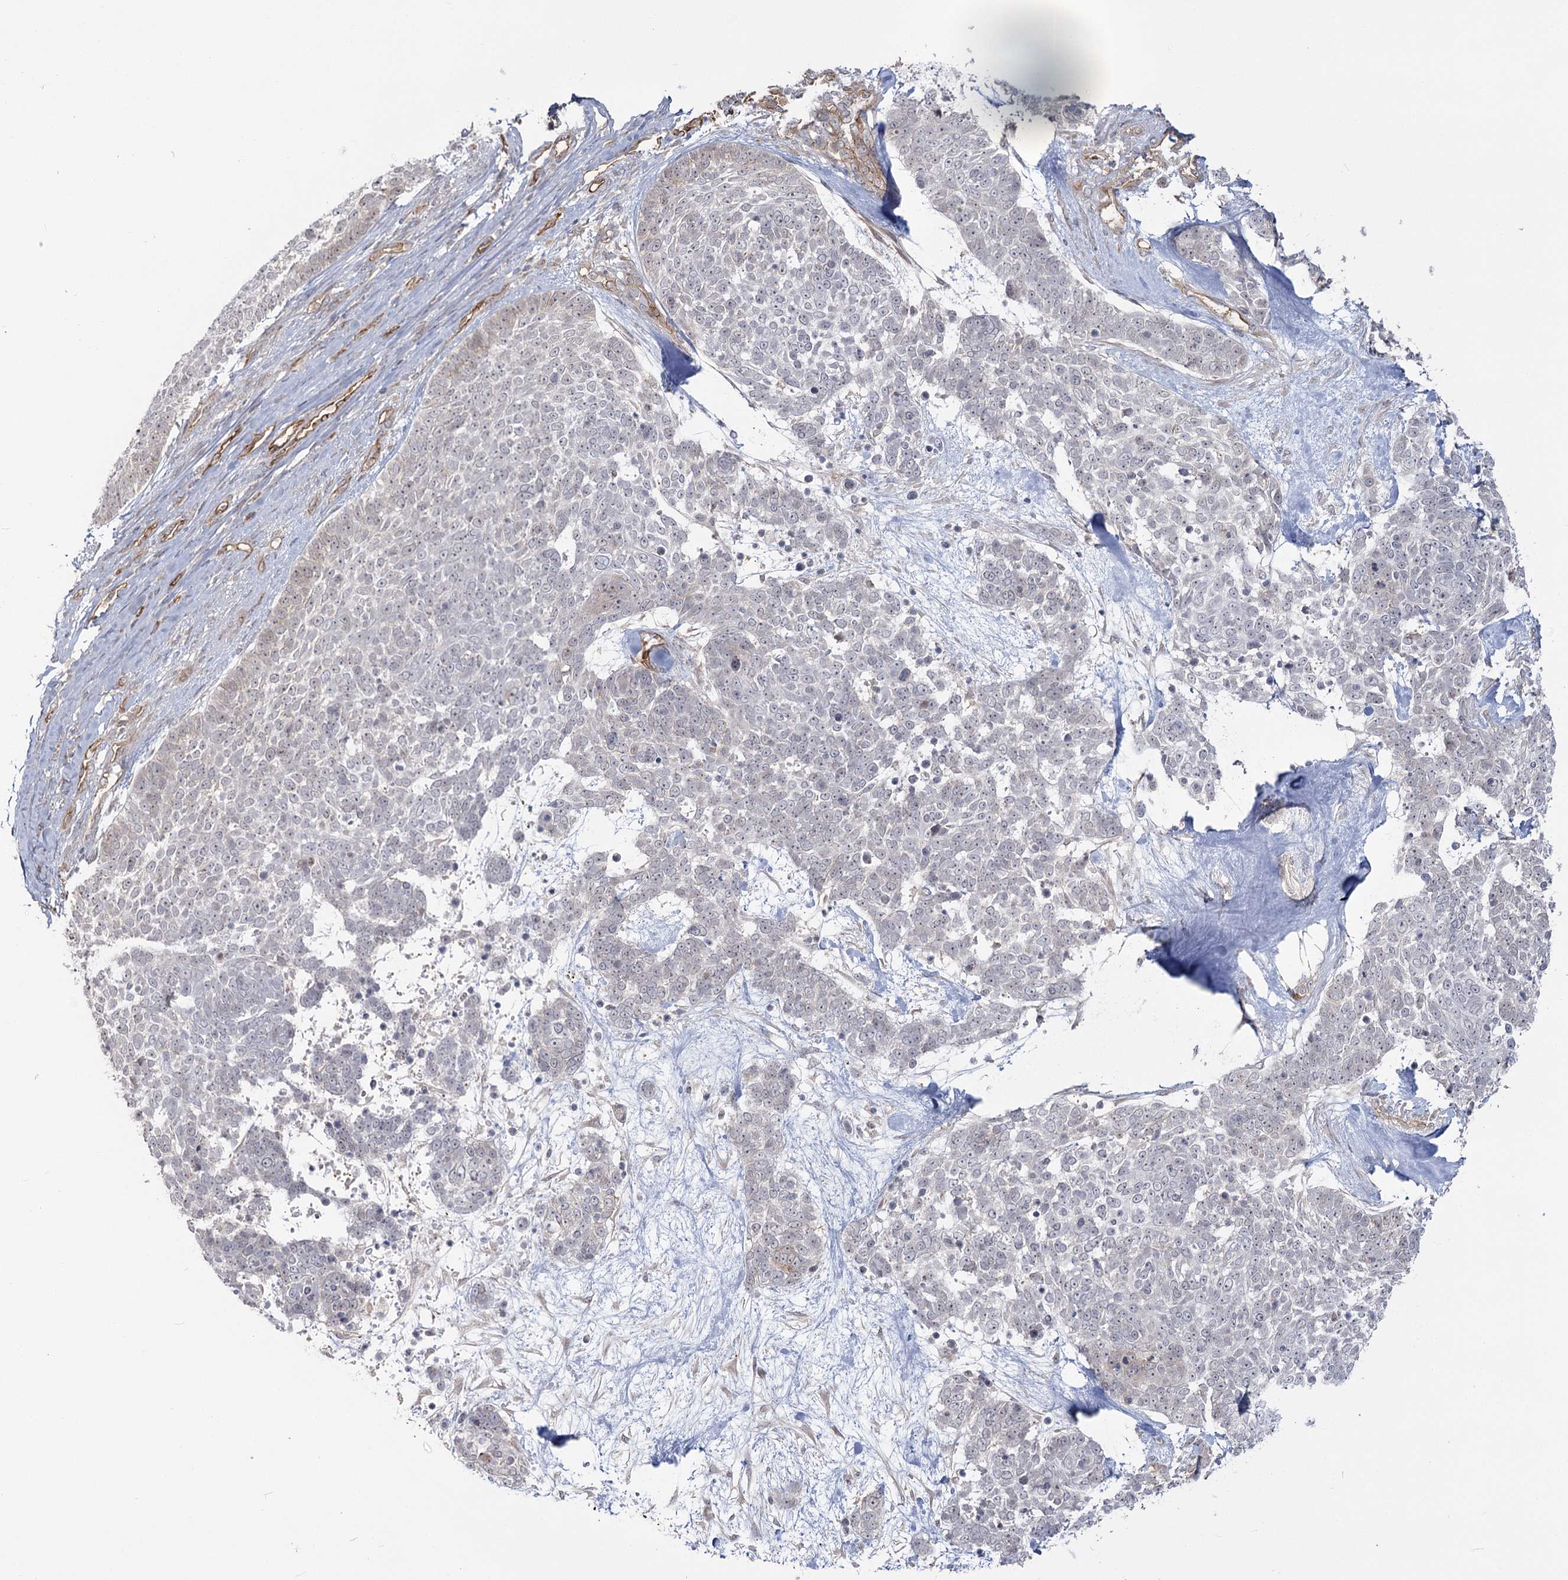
{"staining": {"intensity": "negative", "quantity": "none", "location": "none"}, "tissue": "skin cancer", "cell_type": "Tumor cells", "image_type": "cancer", "snomed": [{"axis": "morphology", "description": "Basal cell carcinoma"}, {"axis": "topography", "description": "Skin"}], "caption": "Skin cancer stained for a protein using immunohistochemistry demonstrates no staining tumor cells.", "gene": "RPP14", "patient": {"sex": "female", "age": 81}}